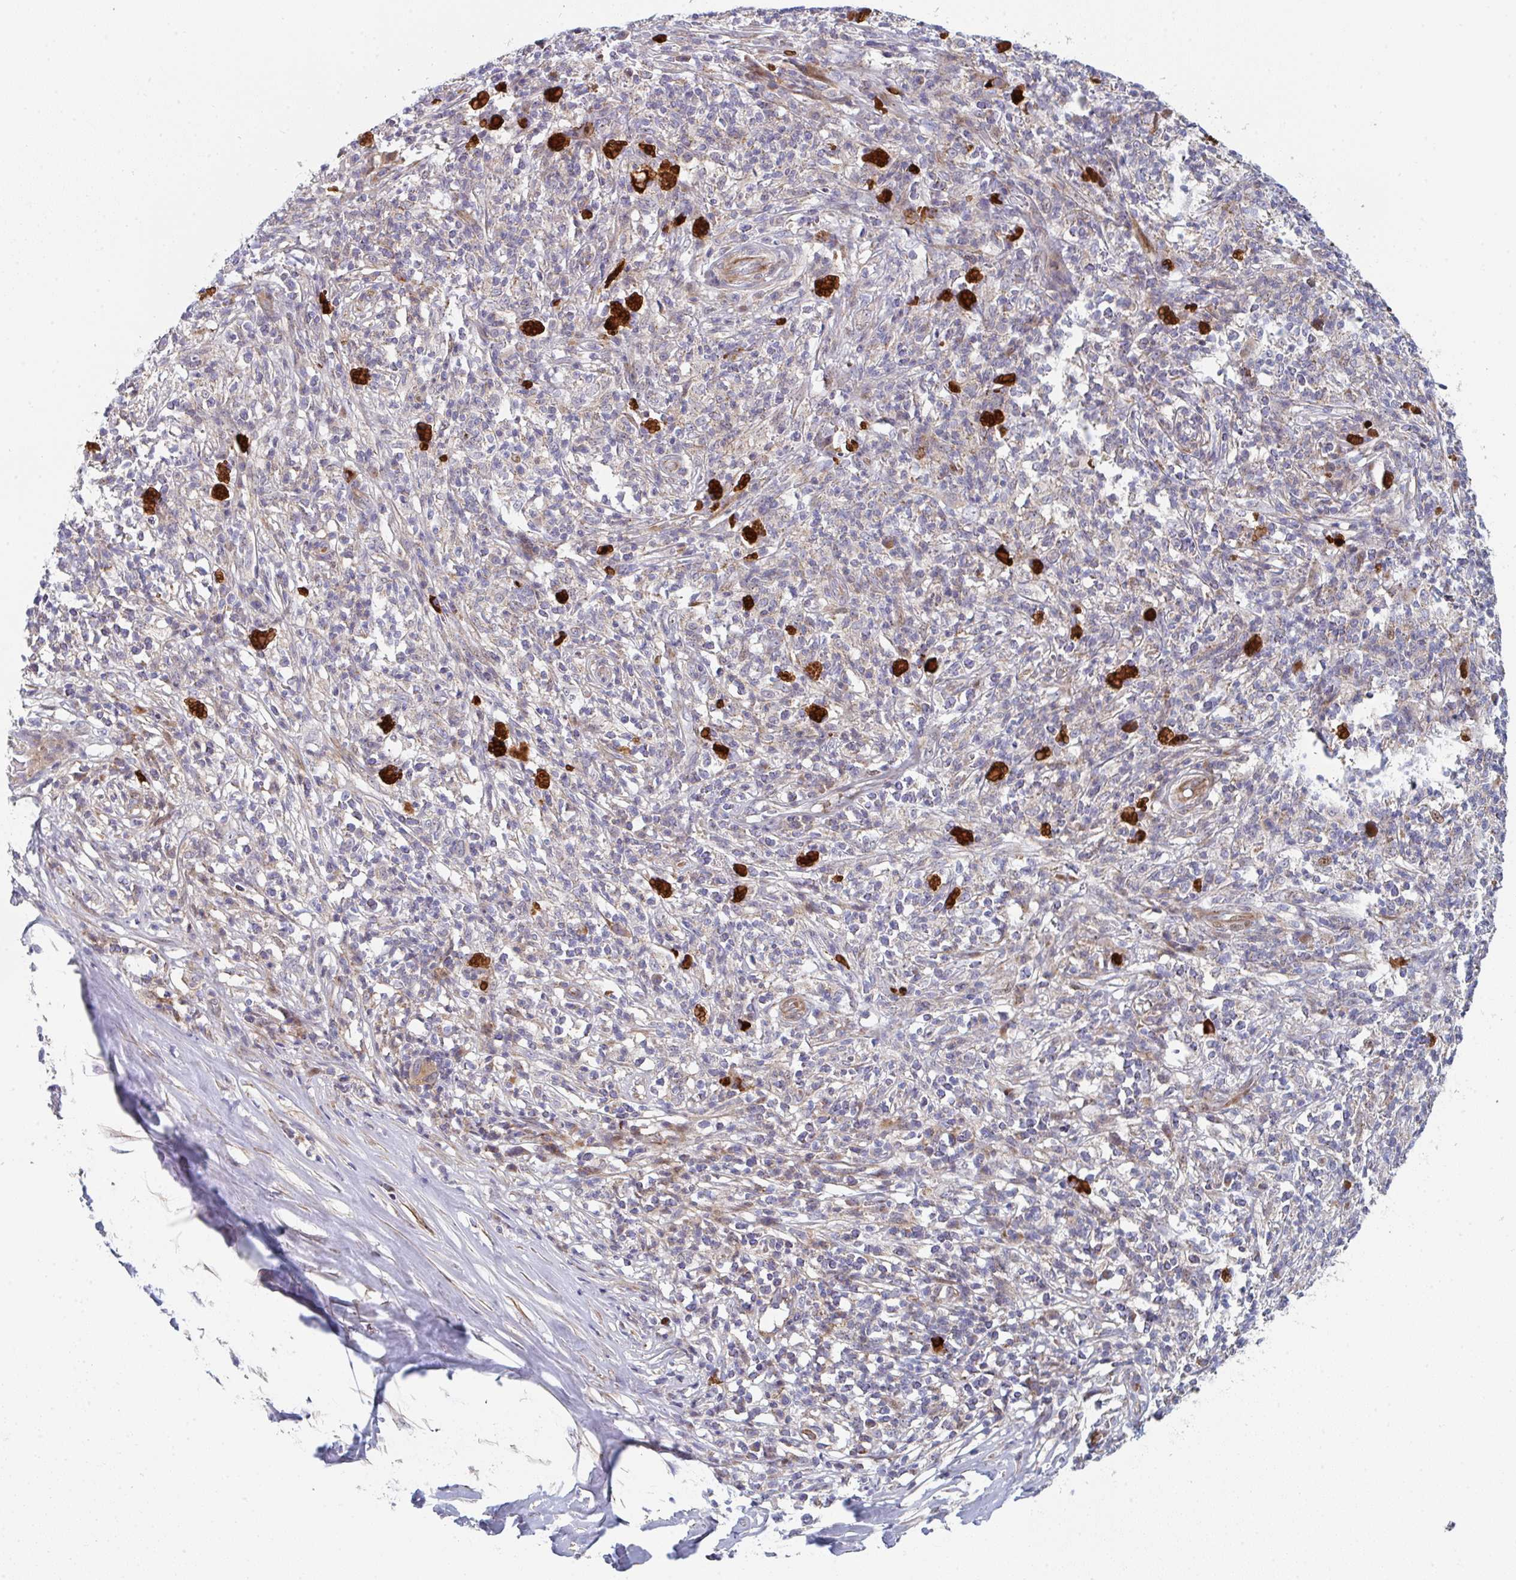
{"staining": {"intensity": "negative", "quantity": "none", "location": "none"}, "tissue": "melanoma", "cell_type": "Tumor cells", "image_type": "cancer", "snomed": [{"axis": "morphology", "description": "Malignant melanoma, NOS"}, {"axis": "topography", "description": "Skin"}], "caption": "Malignant melanoma stained for a protein using immunohistochemistry shows no staining tumor cells.", "gene": "ZNF644", "patient": {"sex": "male", "age": 66}}